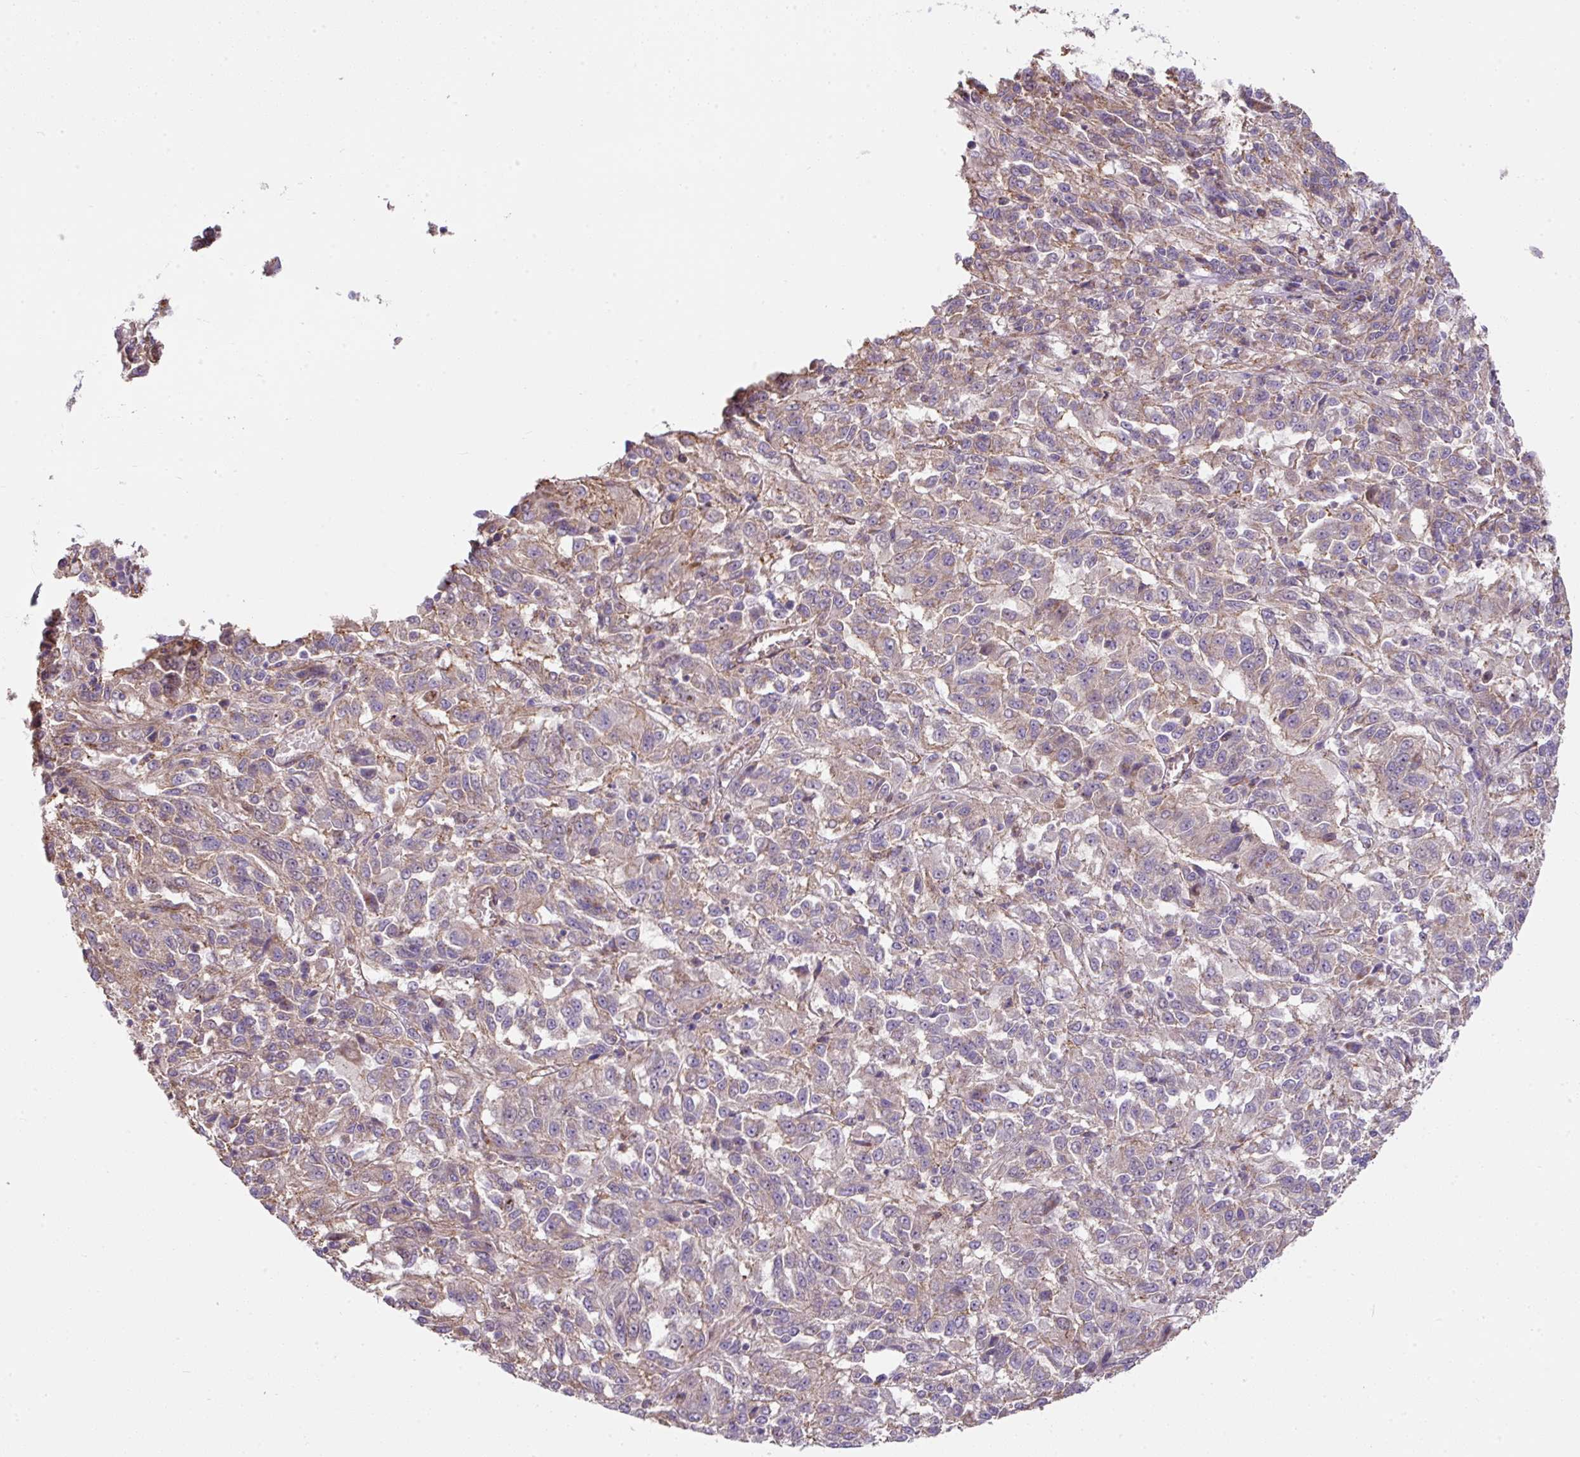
{"staining": {"intensity": "weak", "quantity": "<25%", "location": "cytoplasmic/membranous"}, "tissue": "melanoma", "cell_type": "Tumor cells", "image_type": "cancer", "snomed": [{"axis": "morphology", "description": "Malignant melanoma, Metastatic site"}, {"axis": "topography", "description": "Lung"}], "caption": "Tumor cells show no significant protein positivity in melanoma. (DAB (3,3'-diaminobenzidine) immunohistochemistry, high magnification).", "gene": "ANKUB1", "patient": {"sex": "male", "age": 64}}